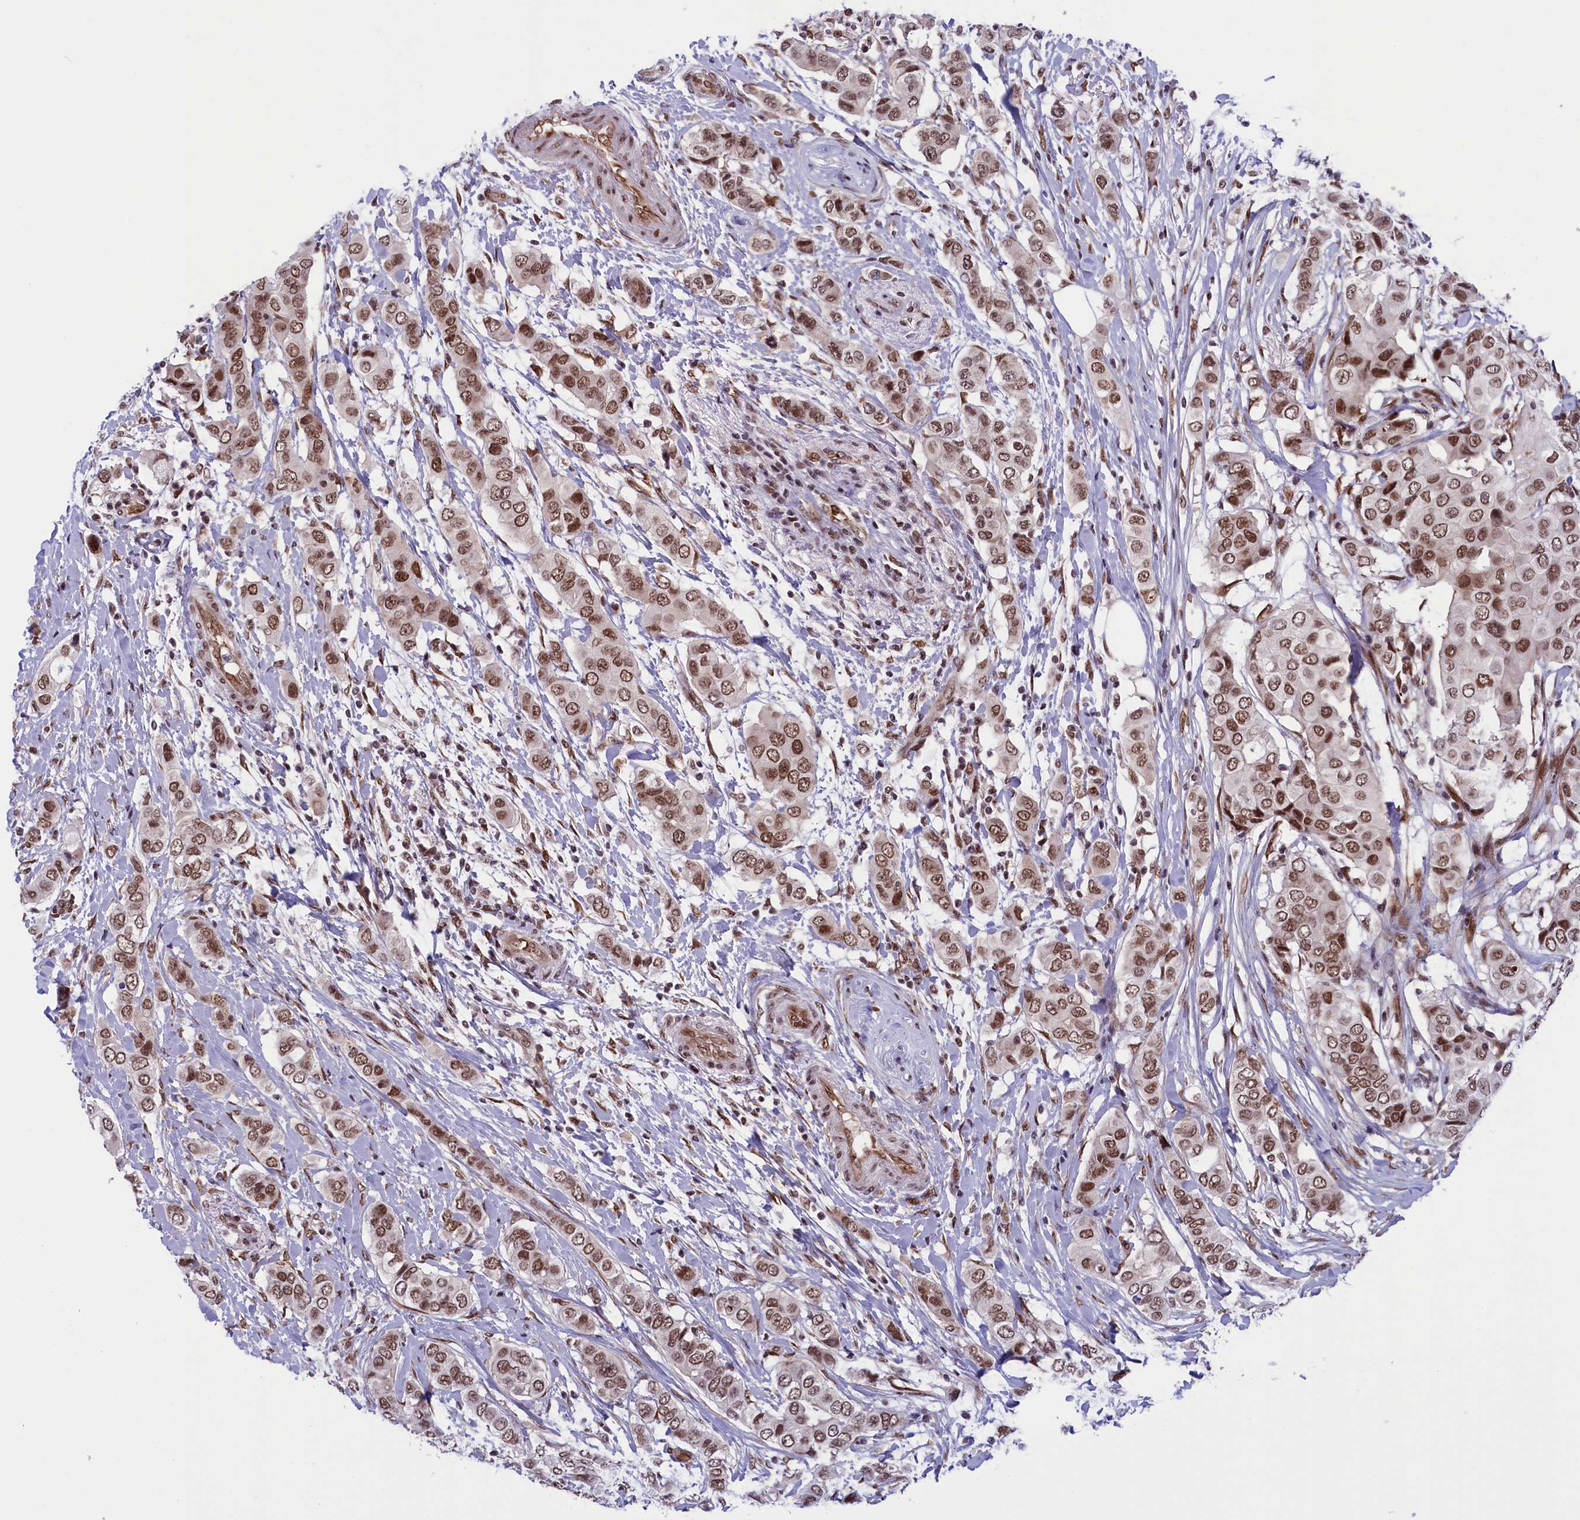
{"staining": {"intensity": "moderate", "quantity": ">75%", "location": "nuclear"}, "tissue": "breast cancer", "cell_type": "Tumor cells", "image_type": "cancer", "snomed": [{"axis": "morphology", "description": "Lobular carcinoma"}, {"axis": "topography", "description": "Breast"}], "caption": "This image demonstrates immunohistochemistry (IHC) staining of lobular carcinoma (breast), with medium moderate nuclear positivity in approximately >75% of tumor cells.", "gene": "MPHOSPH8", "patient": {"sex": "female", "age": 51}}